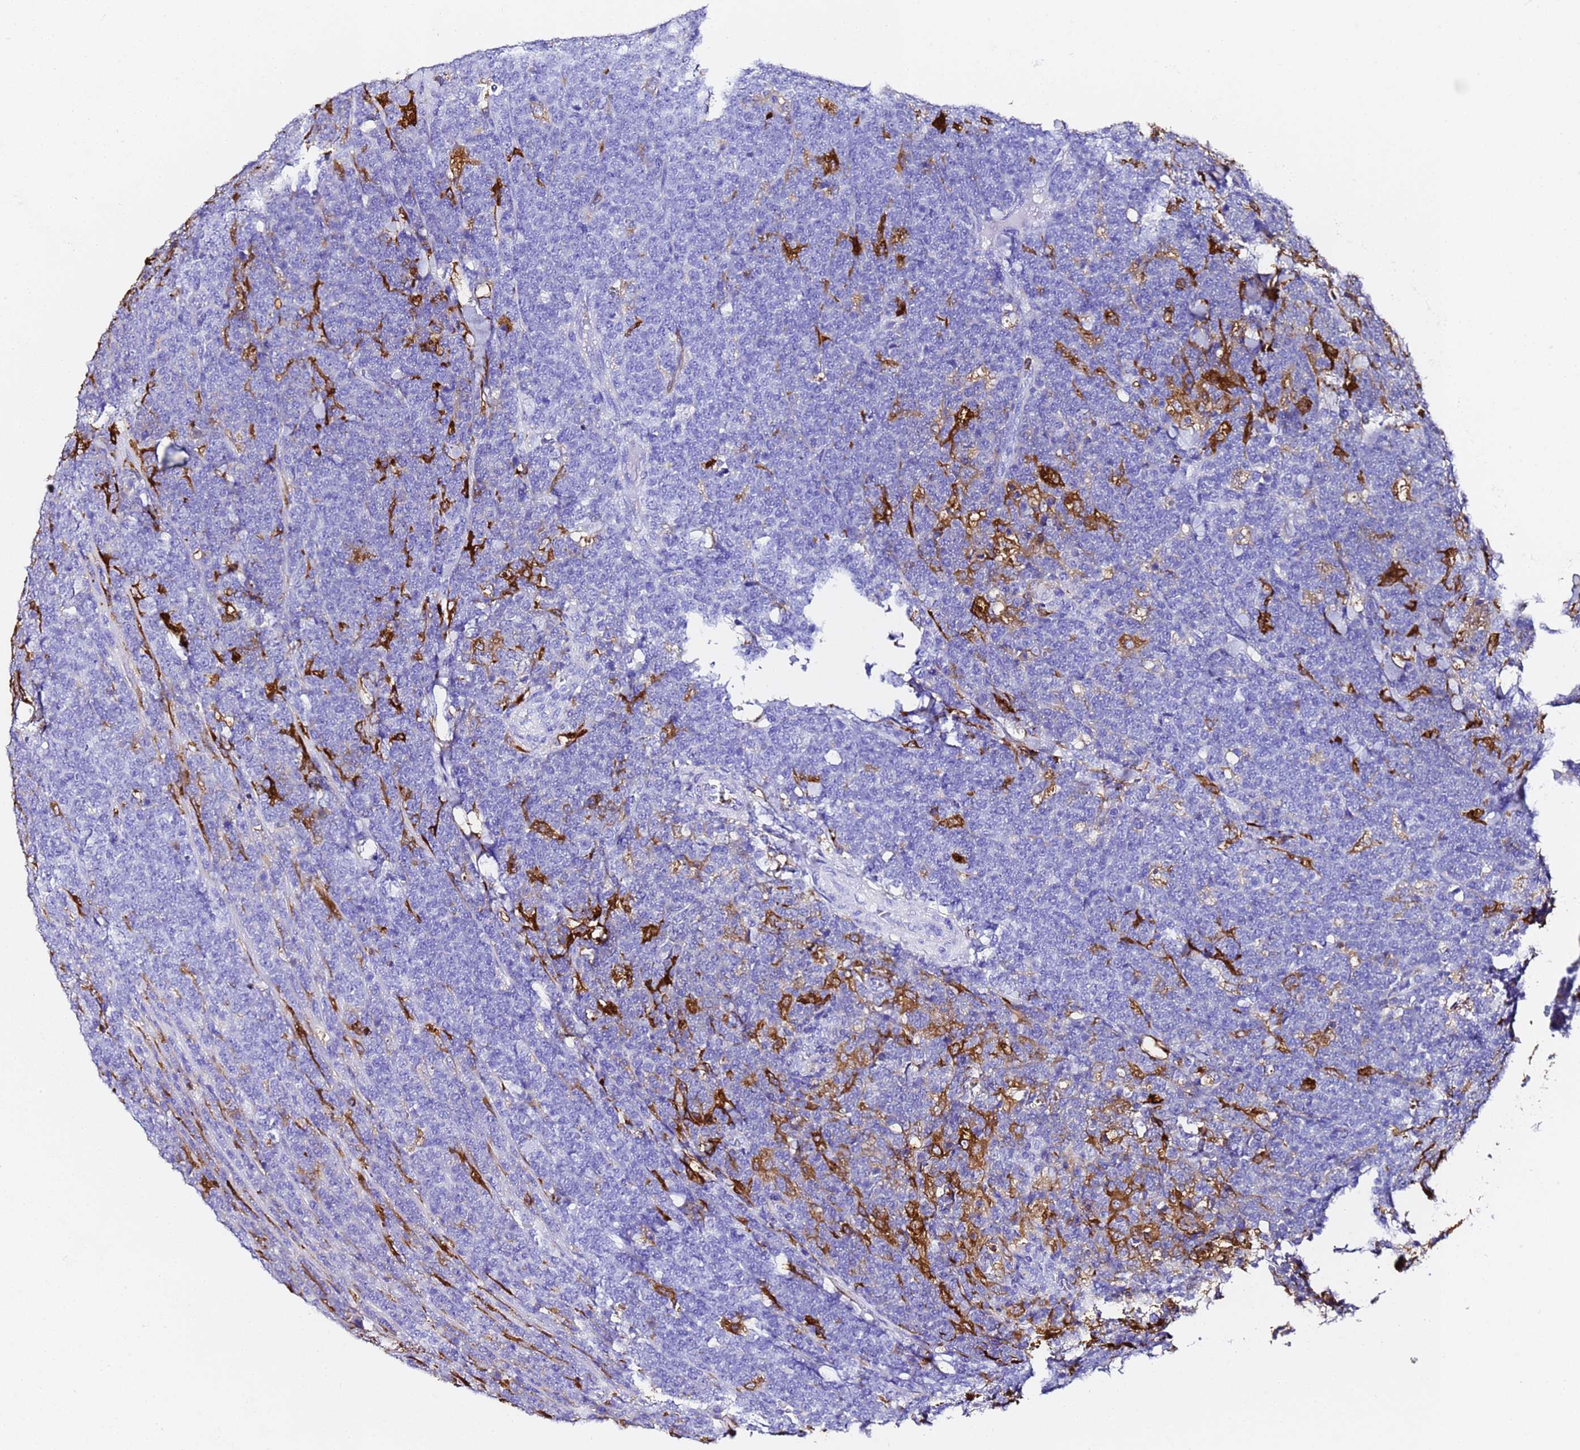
{"staining": {"intensity": "negative", "quantity": "none", "location": "none"}, "tissue": "lymphoma", "cell_type": "Tumor cells", "image_type": "cancer", "snomed": [{"axis": "morphology", "description": "Malignant lymphoma, non-Hodgkin's type, High grade"}, {"axis": "topography", "description": "Small intestine"}], "caption": "A micrograph of human lymphoma is negative for staining in tumor cells.", "gene": "FTL", "patient": {"sex": "male", "age": 8}}